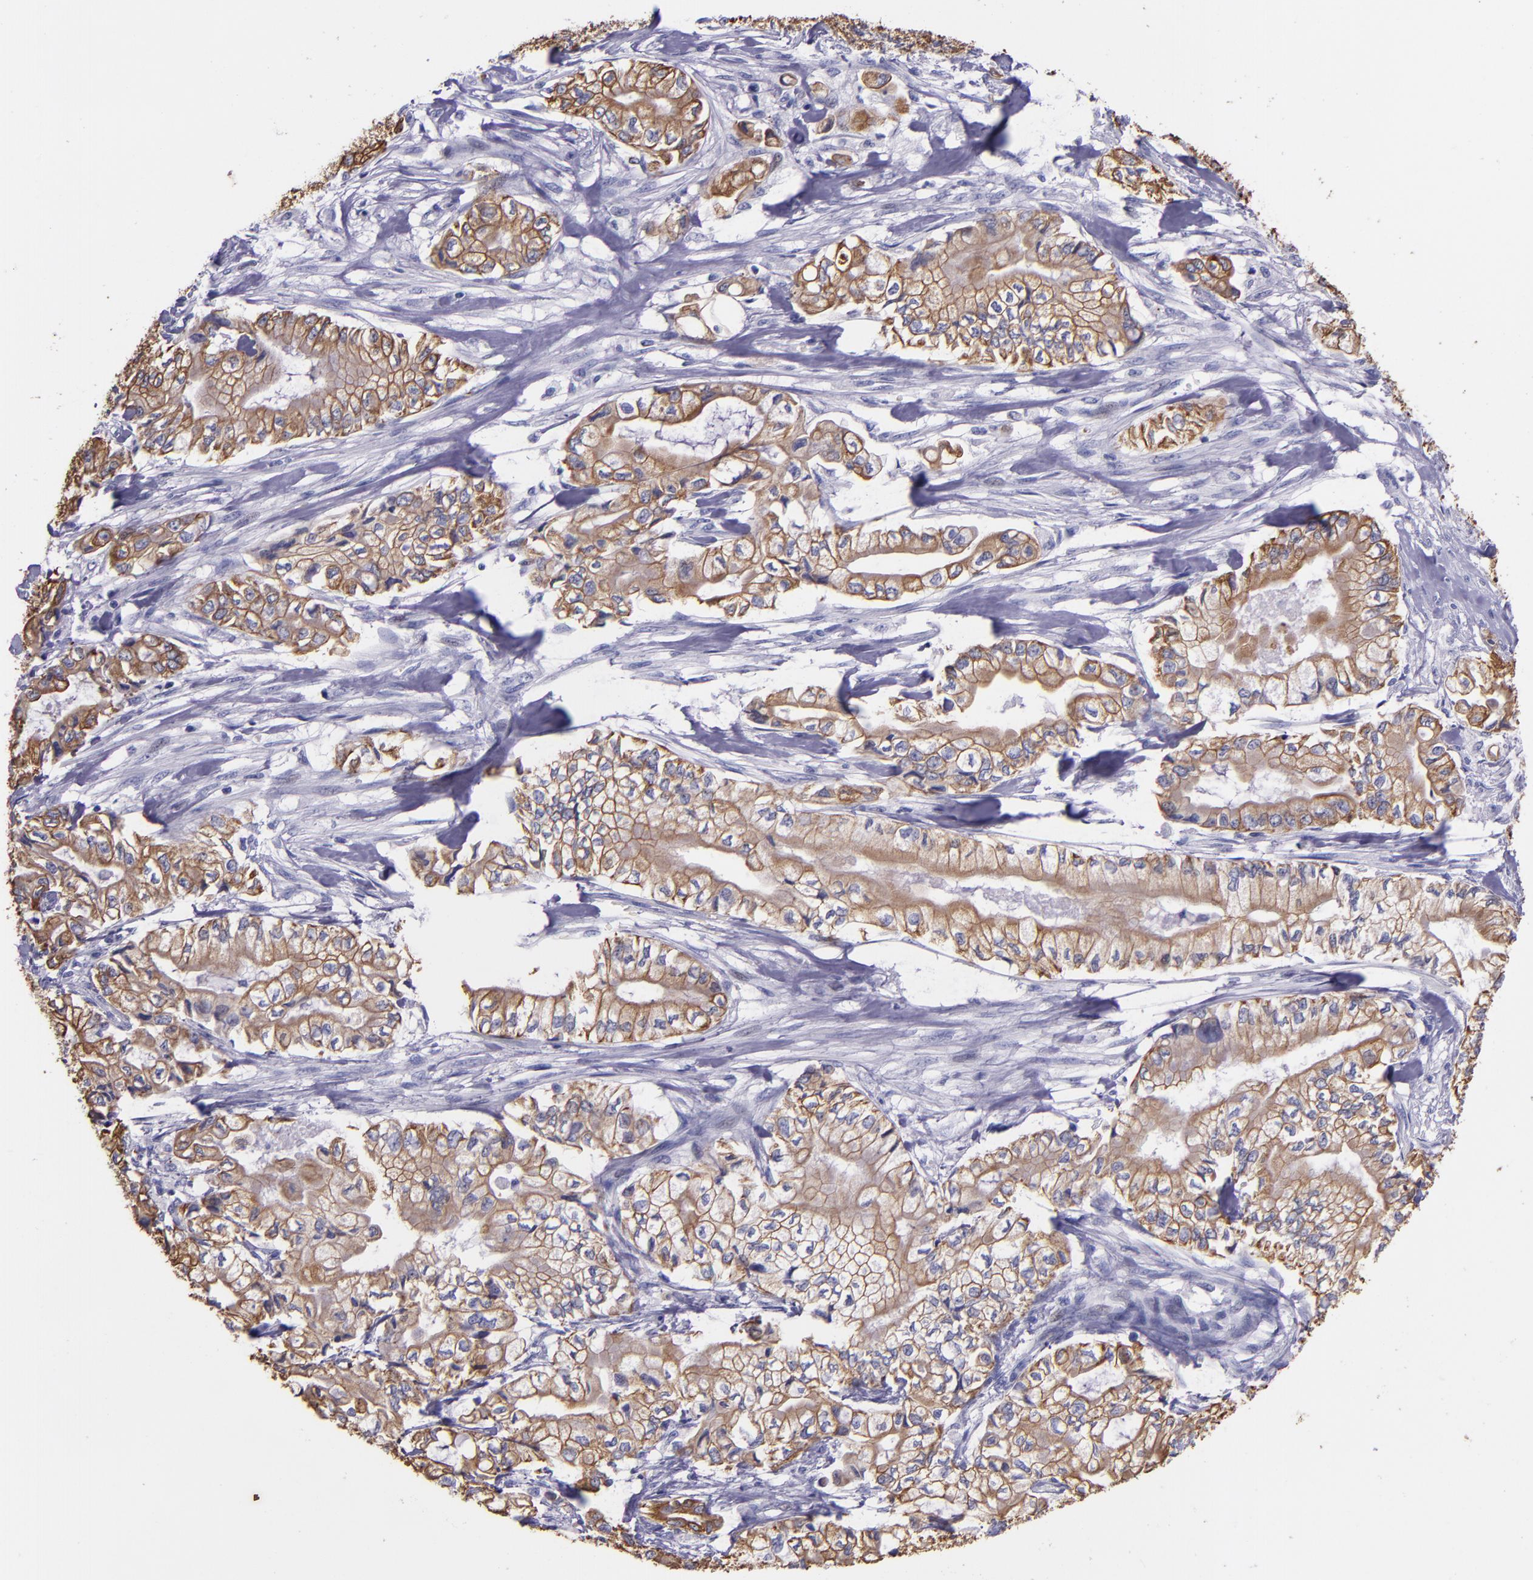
{"staining": {"intensity": "moderate", "quantity": ">75%", "location": "cytoplasmic/membranous"}, "tissue": "pancreatic cancer", "cell_type": "Tumor cells", "image_type": "cancer", "snomed": [{"axis": "morphology", "description": "Adenocarcinoma, NOS"}, {"axis": "topography", "description": "Pancreas"}], "caption": "Protein staining of pancreatic cancer tissue displays moderate cytoplasmic/membranous positivity in approximately >75% of tumor cells.", "gene": "KRT4", "patient": {"sex": "male", "age": 79}}